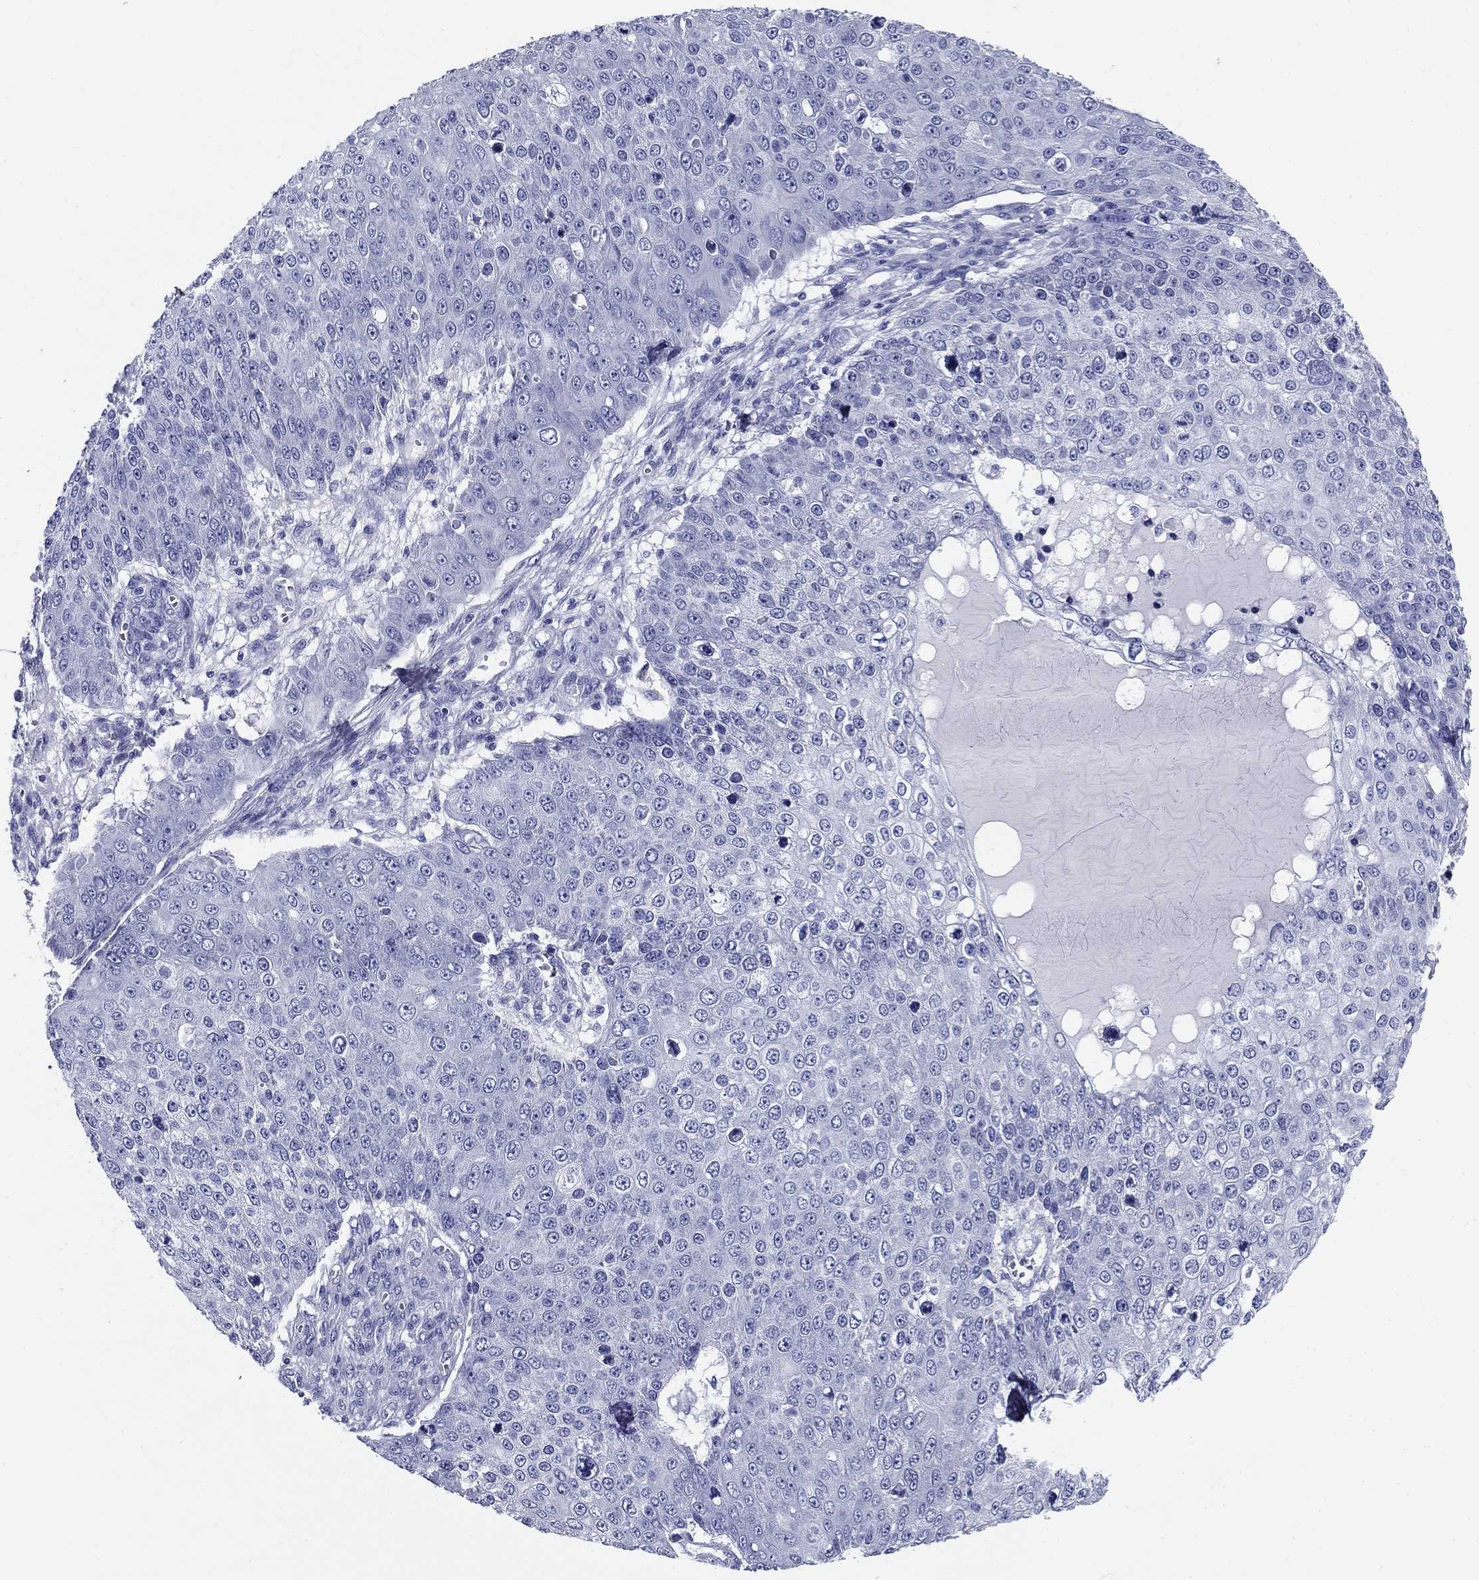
{"staining": {"intensity": "negative", "quantity": "none", "location": "none"}, "tissue": "skin cancer", "cell_type": "Tumor cells", "image_type": "cancer", "snomed": [{"axis": "morphology", "description": "Squamous cell carcinoma, NOS"}, {"axis": "topography", "description": "Skin"}], "caption": "DAB (3,3'-diaminobenzidine) immunohistochemical staining of human skin cancer displays no significant staining in tumor cells.", "gene": "UPB1", "patient": {"sex": "male", "age": 71}}